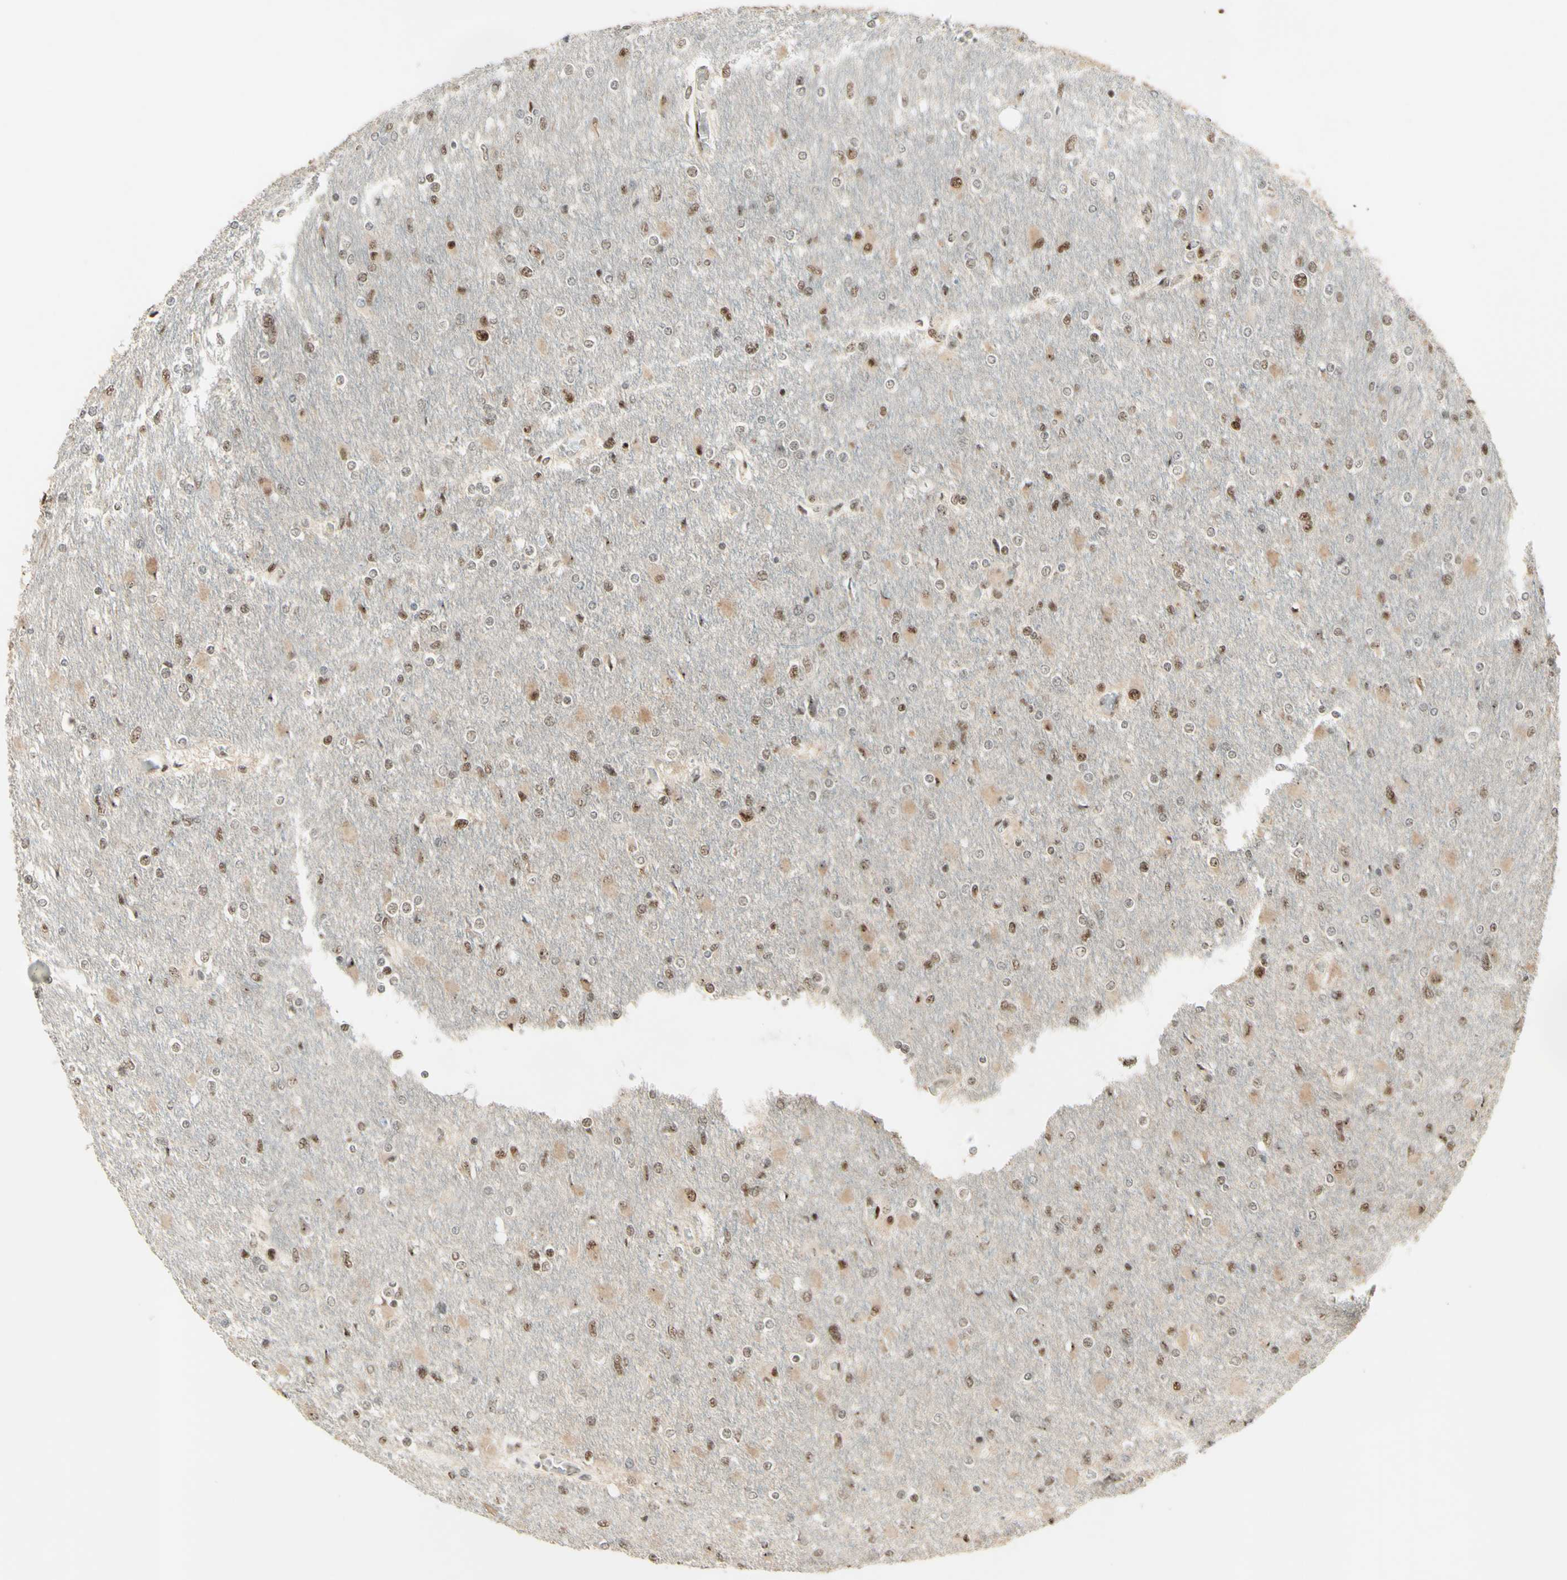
{"staining": {"intensity": "strong", "quantity": "25%-75%", "location": "nuclear"}, "tissue": "glioma", "cell_type": "Tumor cells", "image_type": "cancer", "snomed": [{"axis": "morphology", "description": "Glioma, malignant, High grade"}, {"axis": "topography", "description": "Cerebral cortex"}], "caption": "Protein expression analysis of glioma shows strong nuclear positivity in about 25%-75% of tumor cells.", "gene": "DHX9", "patient": {"sex": "female", "age": 36}}